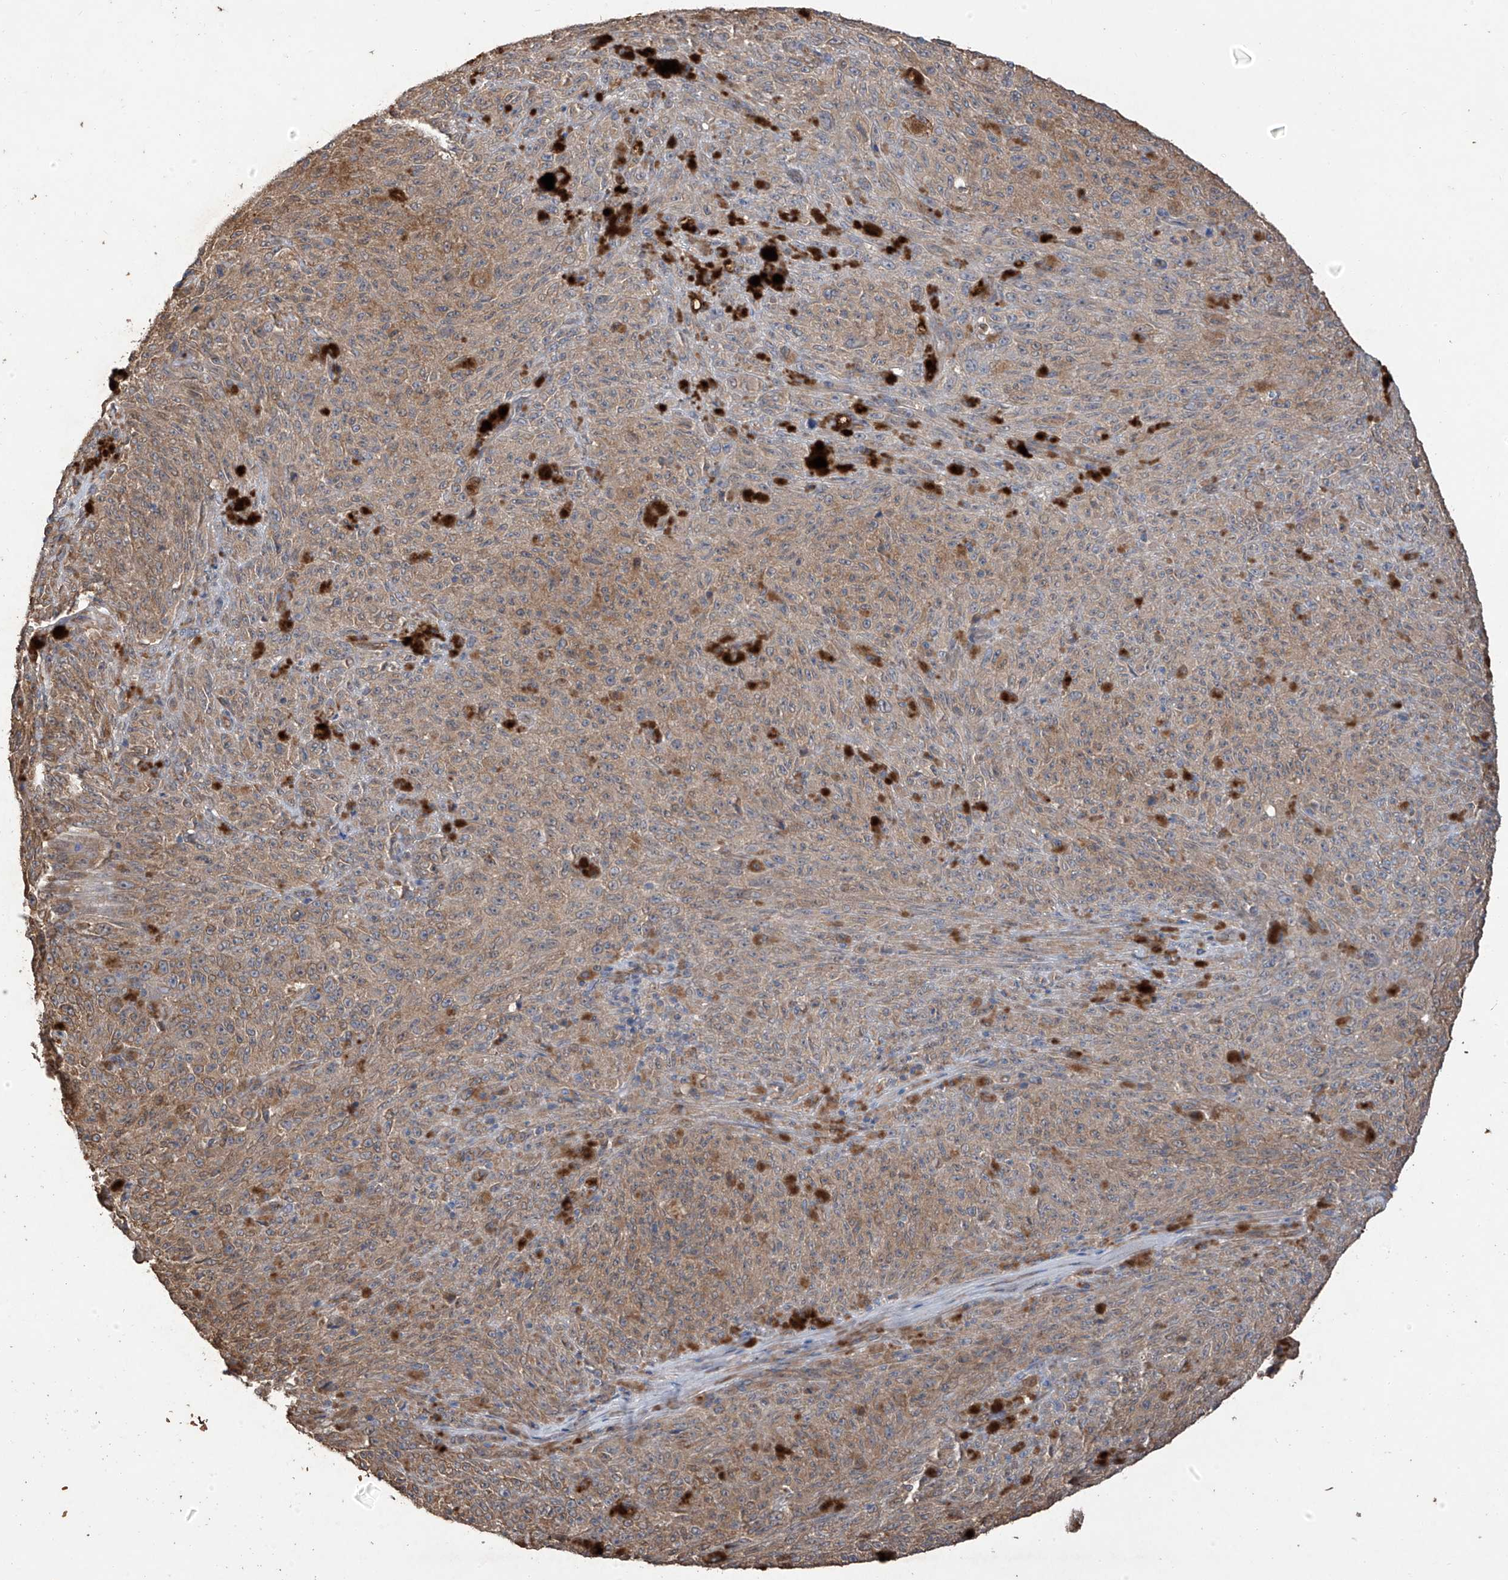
{"staining": {"intensity": "moderate", "quantity": ">75%", "location": "cytoplasmic/membranous"}, "tissue": "melanoma", "cell_type": "Tumor cells", "image_type": "cancer", "snomed": [{"axis": "morphology", "description": "Malignant melanoma, NOS"}, {"axis": "topography", "description": "Skin"}], "caption": "This image demonstrates immunohistochemistry staining of human malignant melanoma, with medium moderate cytoplasmic/membranous staining in about >75% of tumor cells.", "gene": "AGBL5", "patient": {"sex": "female", "age": 82}}